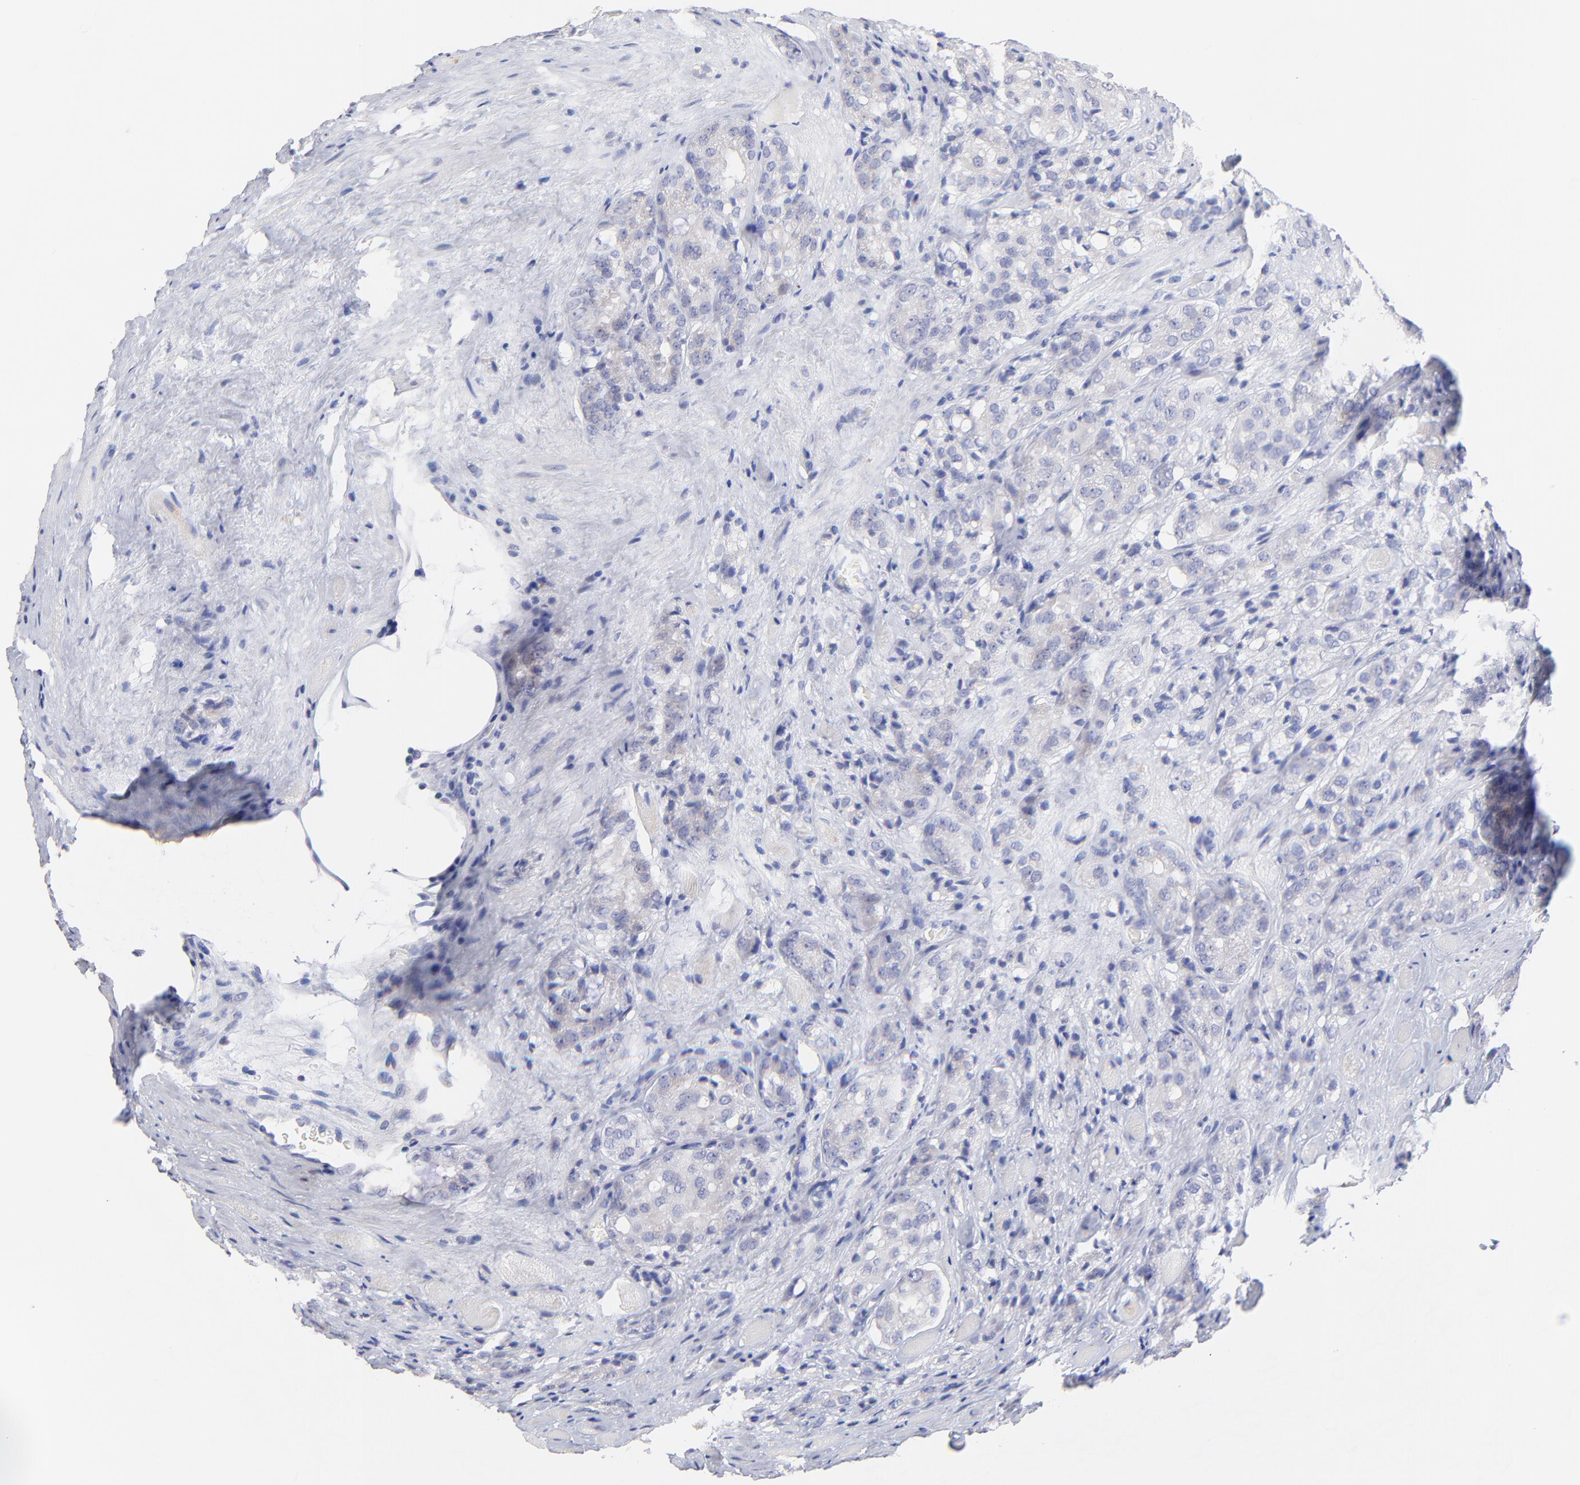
{"staining": {"intensity": "negative", "quantity": "none", "location": "none"}, "tissue": "prostate cancer", "cell_type": "Tumor cells", "image_type": "cancer", "snomed": [{"axis": "morphology", "description": "Adenocarcinoma, Medium grade"}, {"axis": "topography", "description": "Prostate"}], "caption": "High magnification brightfield microscopy of medium-grade adenocarcinoma (prostate) stained with DAB (brown) and counterstained with hematoxylin (blue): tumor cells show no significant staining.", "gene": "CFAP57", "patient": {"sex": "male", "age": 60}}